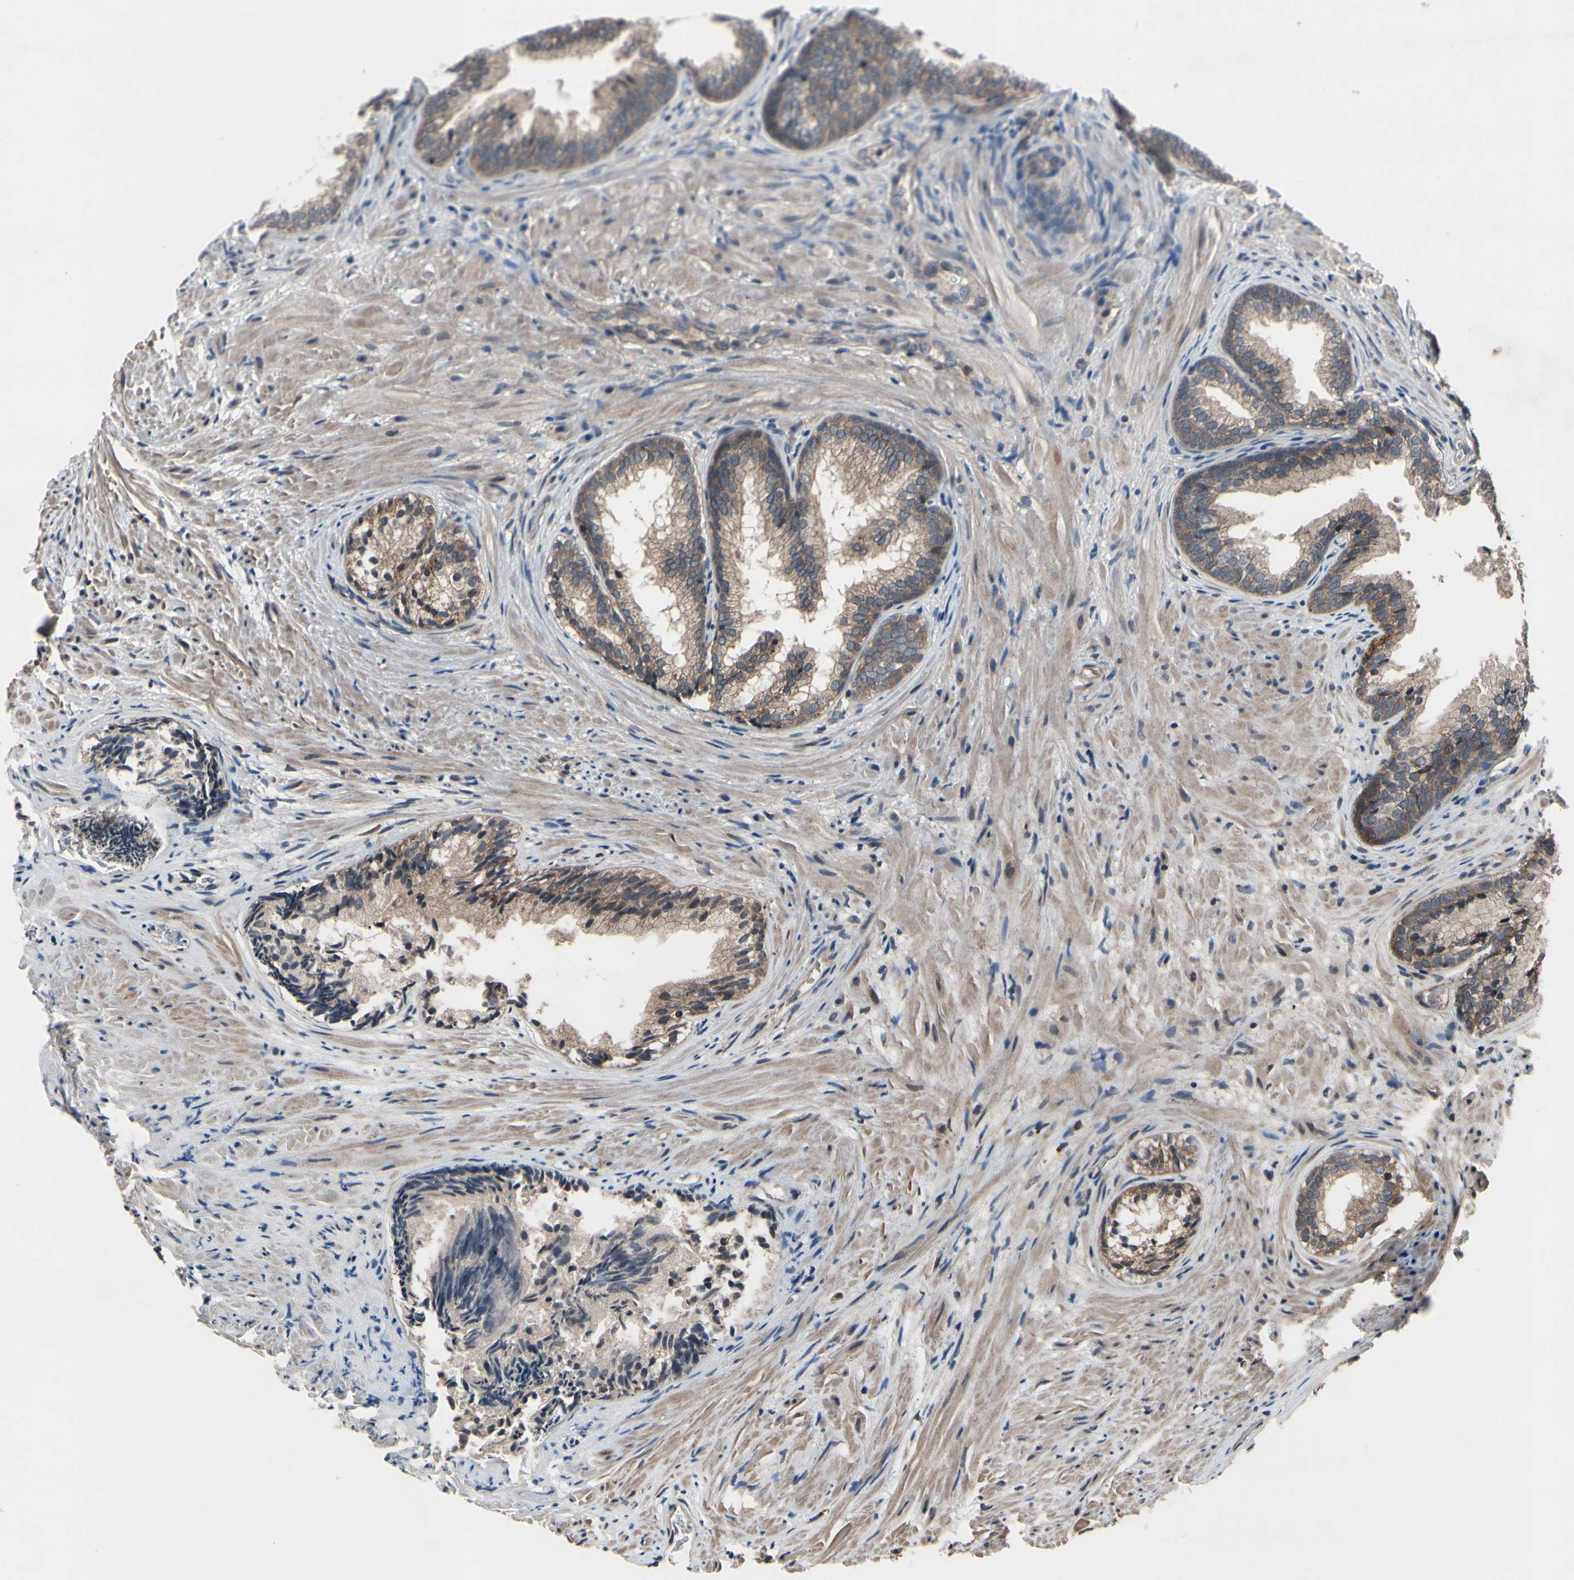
{"staining": {"intensity": "weak", "quantity": ">75%", "location": "cytoplasmic/membranous"}, "tissue": "prostate", "cell_type": "Glandular cells", "image_type": "normal", "snomed": [{"axis": "morphology", "description": "Normal tissue, NOS"}, {"axis": "topography", "description": "Prostate"}], "caption": "Approximately >75% of glandular cells in benign human prostate display weak cytoplasmic/membranous protein positivity as visualized by brown immunohistochemical staining.", "gene": "MBTPS2", "patient": {"sex": "male", "age": 76}}